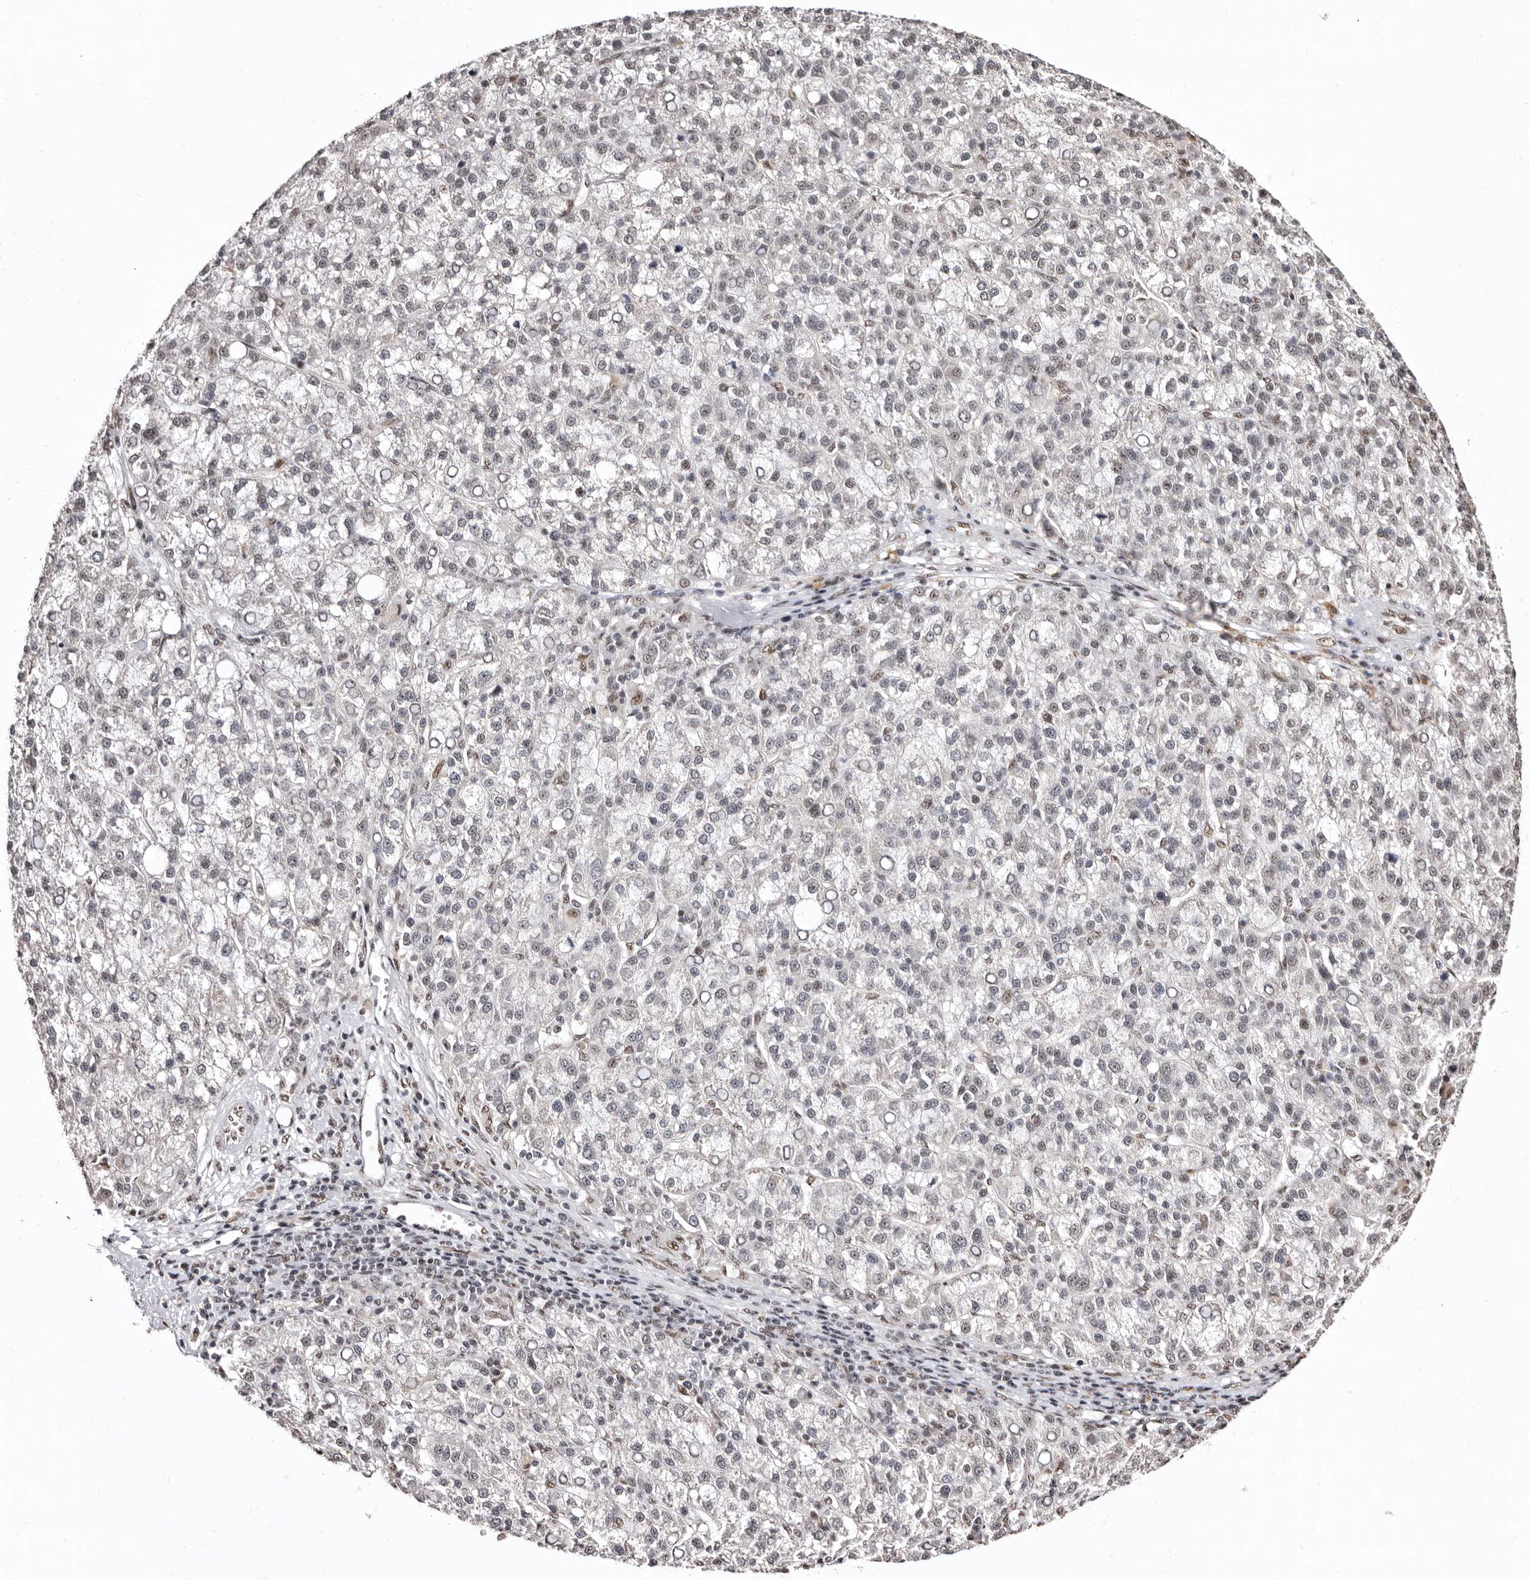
{"staining": {"intensity": "weak", "quantity": "<25%", "location": "nuclear"}, "tissue": "liver cancer", "cell_type": "Tumor cells", "image_type": "cancer", "snomed": [{"axis": "morphology", "description": "Carcinoma, Hepatocellular, NOS"}, {"axis": "topography", "description": "Liver"}], "caption": "IHC photomicrograph of human liver cancer (hepatocellular carcinoma) stained for a protein (brown), which displays no expression in tumor cells. (Stains: DAB (3,3'-diaminobenzidine) immunohistochemistry with hematoxylin counter stain, Microscopy: brightfield microscopy at high magnification).", "gene": "ANAPC11", "patient": {"sex": "female", "age": 58}}